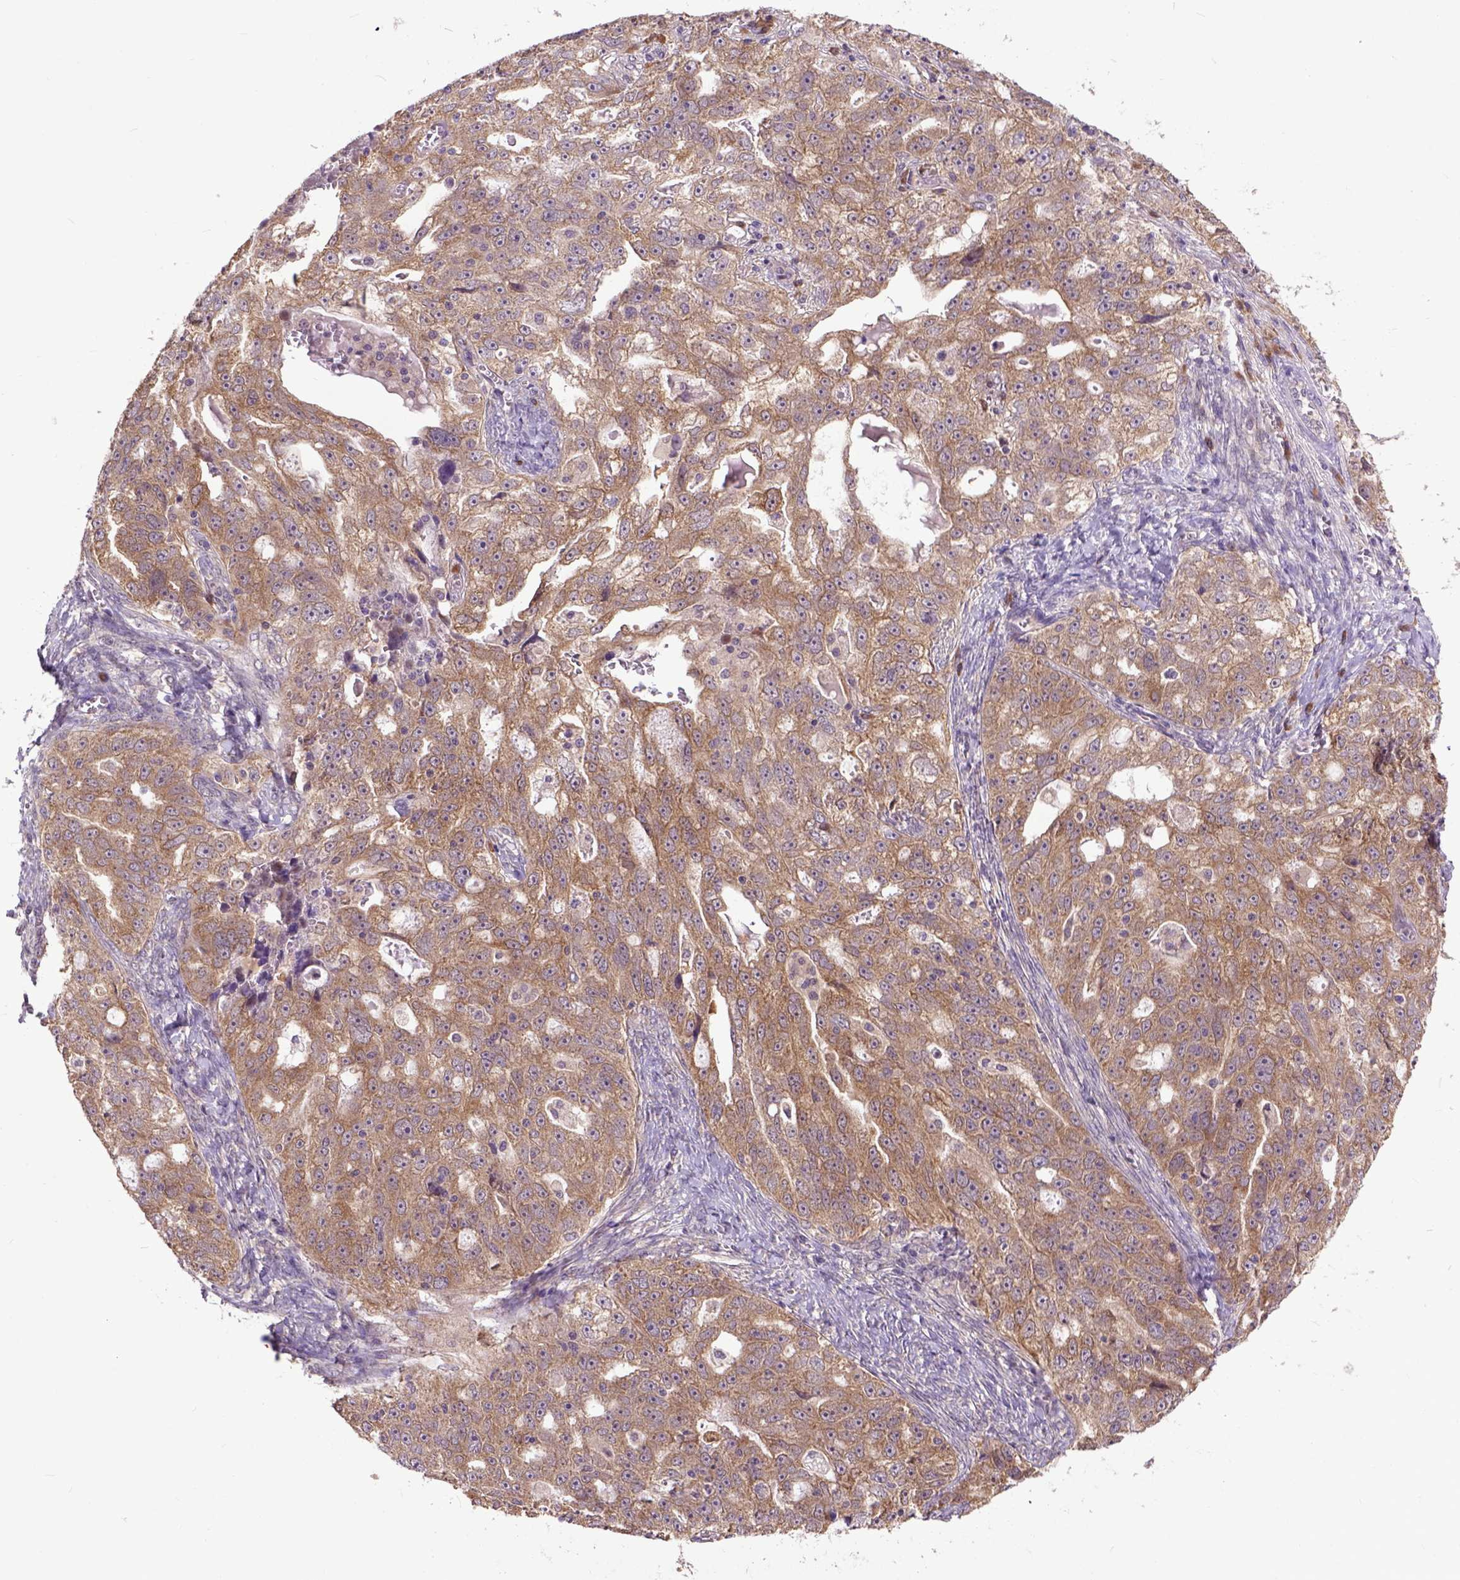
{"staining": {"intensity": "moderate", "quantity": ">75%", "location": "cytoplasmic/membranous"}, "tissue": "ovarian cancer", "cell_type": "Tumor cells", "image_type": "cancer", "snomed": [{"axis": "morphology", "description": "Cystadenocarcinoma, serous, NOS"}, {"axis": "topography", "description": "Ovary"}], "caption": "About >75% of tumor cells in human ovarian cancer show moderate cytoplasmic/membranous protein positivity as visualized by brown immunohistochemical staining.", "gene": "ARL1", "patient": {"sex": "female", "age": 51}}